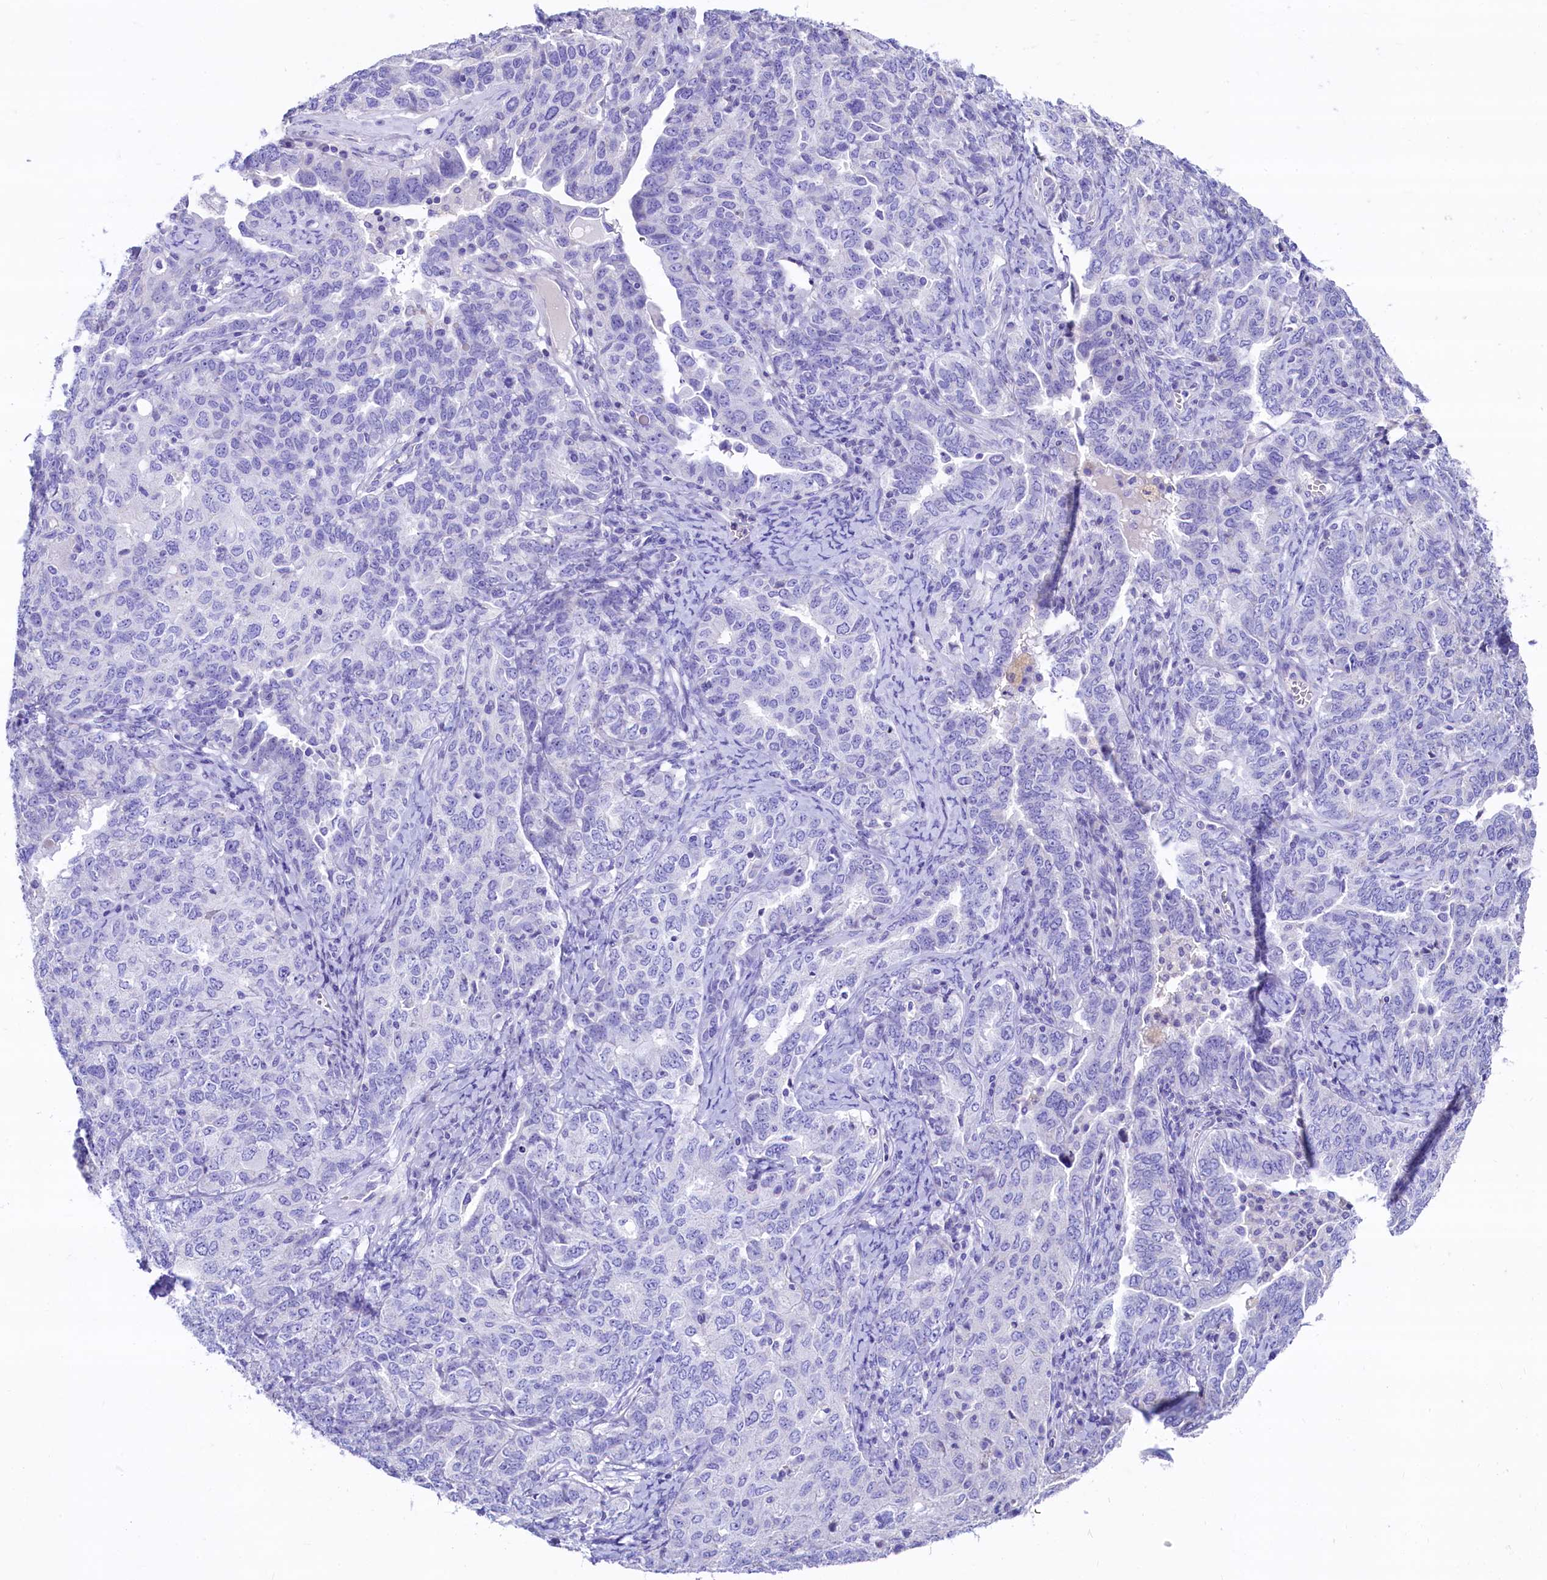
{"staining": {"intensity": "negative", "quantity": "none", "location": "none"}, "tissue": "ovarian cancer", "cell_type": "Tumor cells", "image_type": "cancer", "snomed": [{"axis": "morphology", "description": "Carcinoma, endometroid"}, {"axis": "topography", "description": "Ovary"}], "caption": "An immunohistochemistry photomicrograph of ovarian cancer is shown. There is no staining in tumor cells of ovarian cancer. Brightfield microscopy of immunohistochemistry (IHC) stained with DAB (3,3'-diaminobenzidine) (brown) and hematoxylin (blue), captured at high magnification.", "gene": "RBP3", "patient": {"sex": "female", "age": 62}}